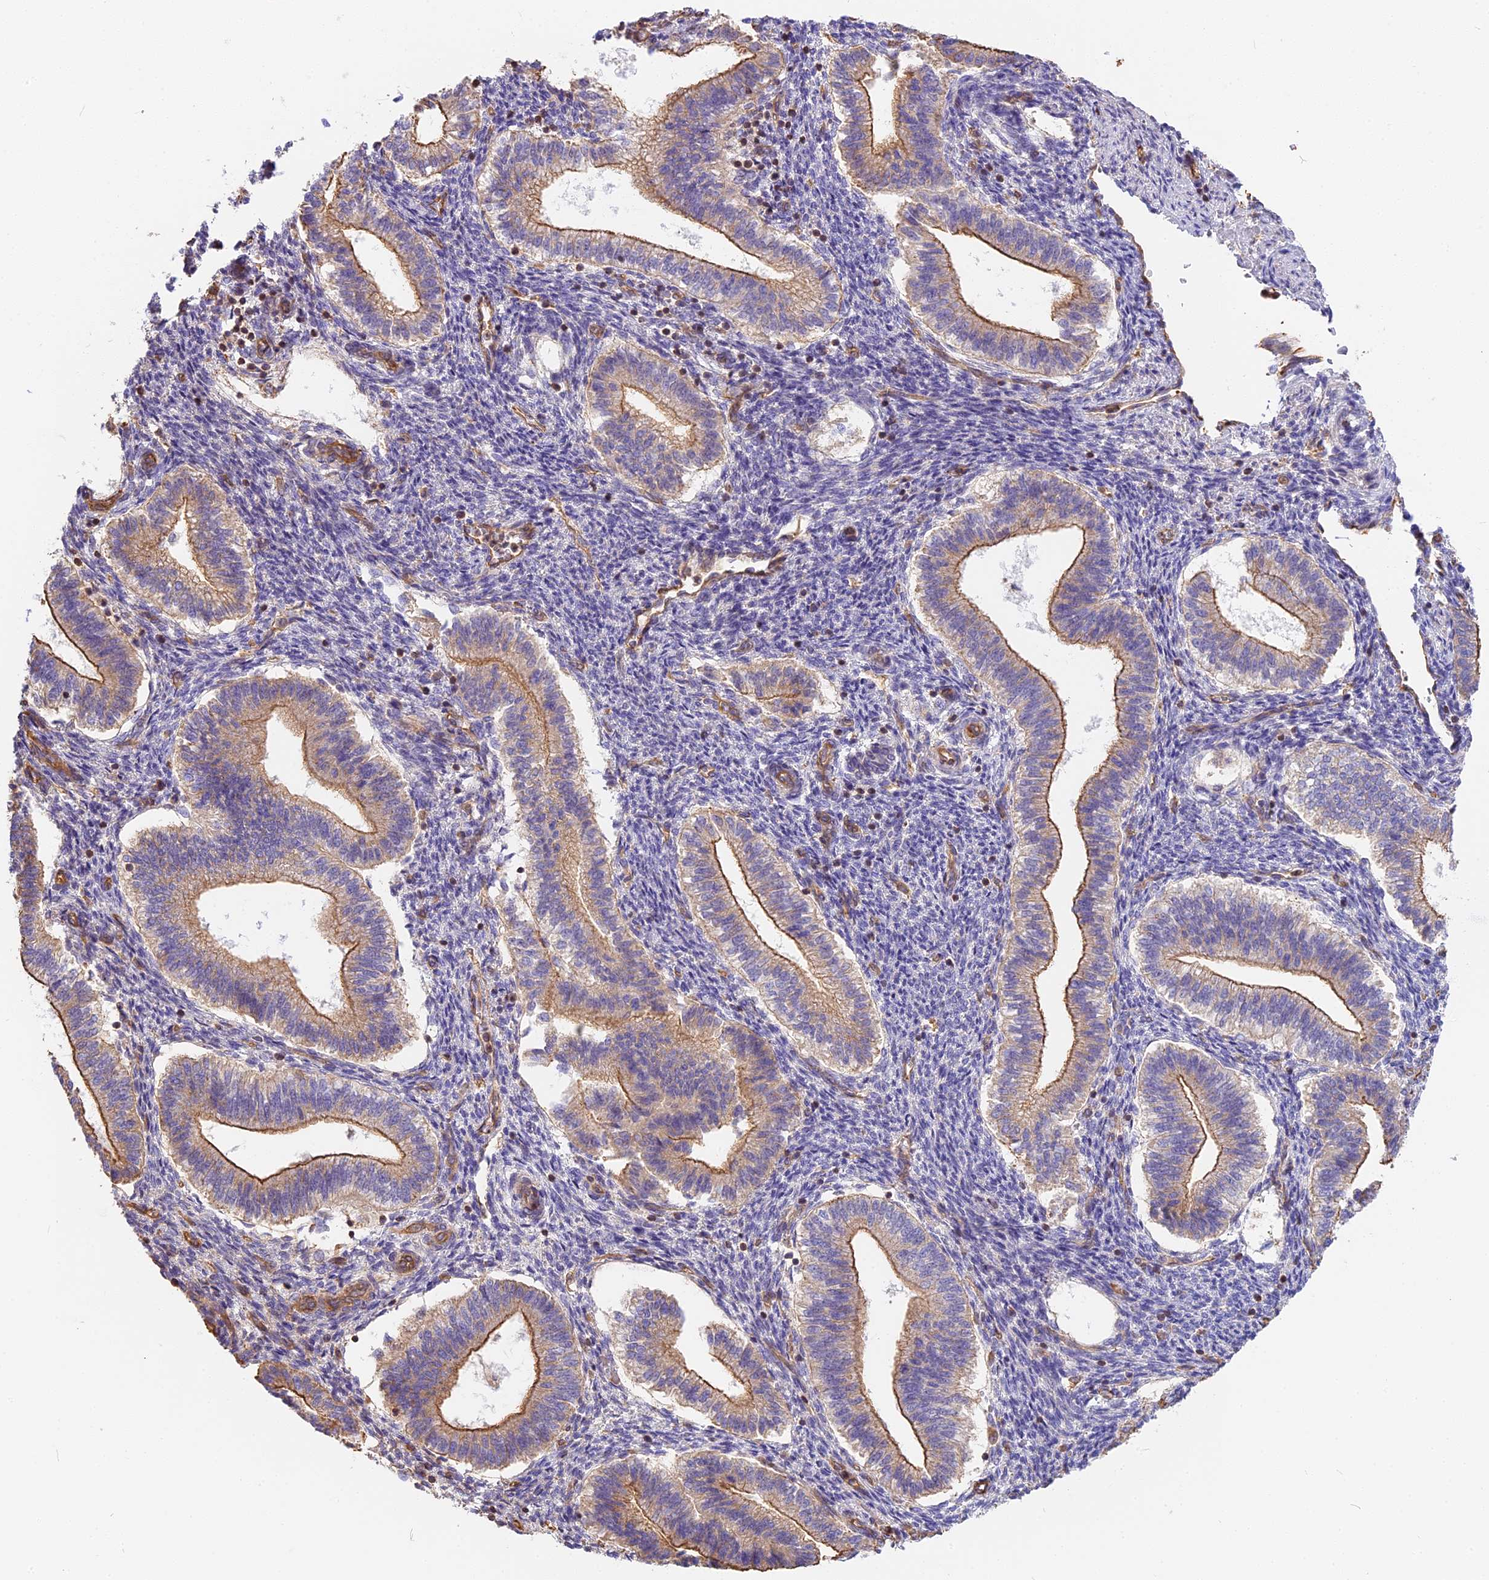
{"staining": {"intensity": "weak", "quantity": "<25%", "location": "cytoplasmic/membranous"}, "tissue": "endometrium", "cell_type": "Cells in endometrial stroma", "image_type": "normal", "snomed": [{"axis": "morphology", "description": "Normal tissue, NOS"}, {"axis": "topography", "description": "Endometrium"}], "caption": "Immunohistochemistry (IHC) histopathology image of benign human endometrium stained for a protein (brown), which reveals no positivity in cells in endometrial stroma.", "gene": "VPS18", "patient": {"sex": "female", "age": 25}}